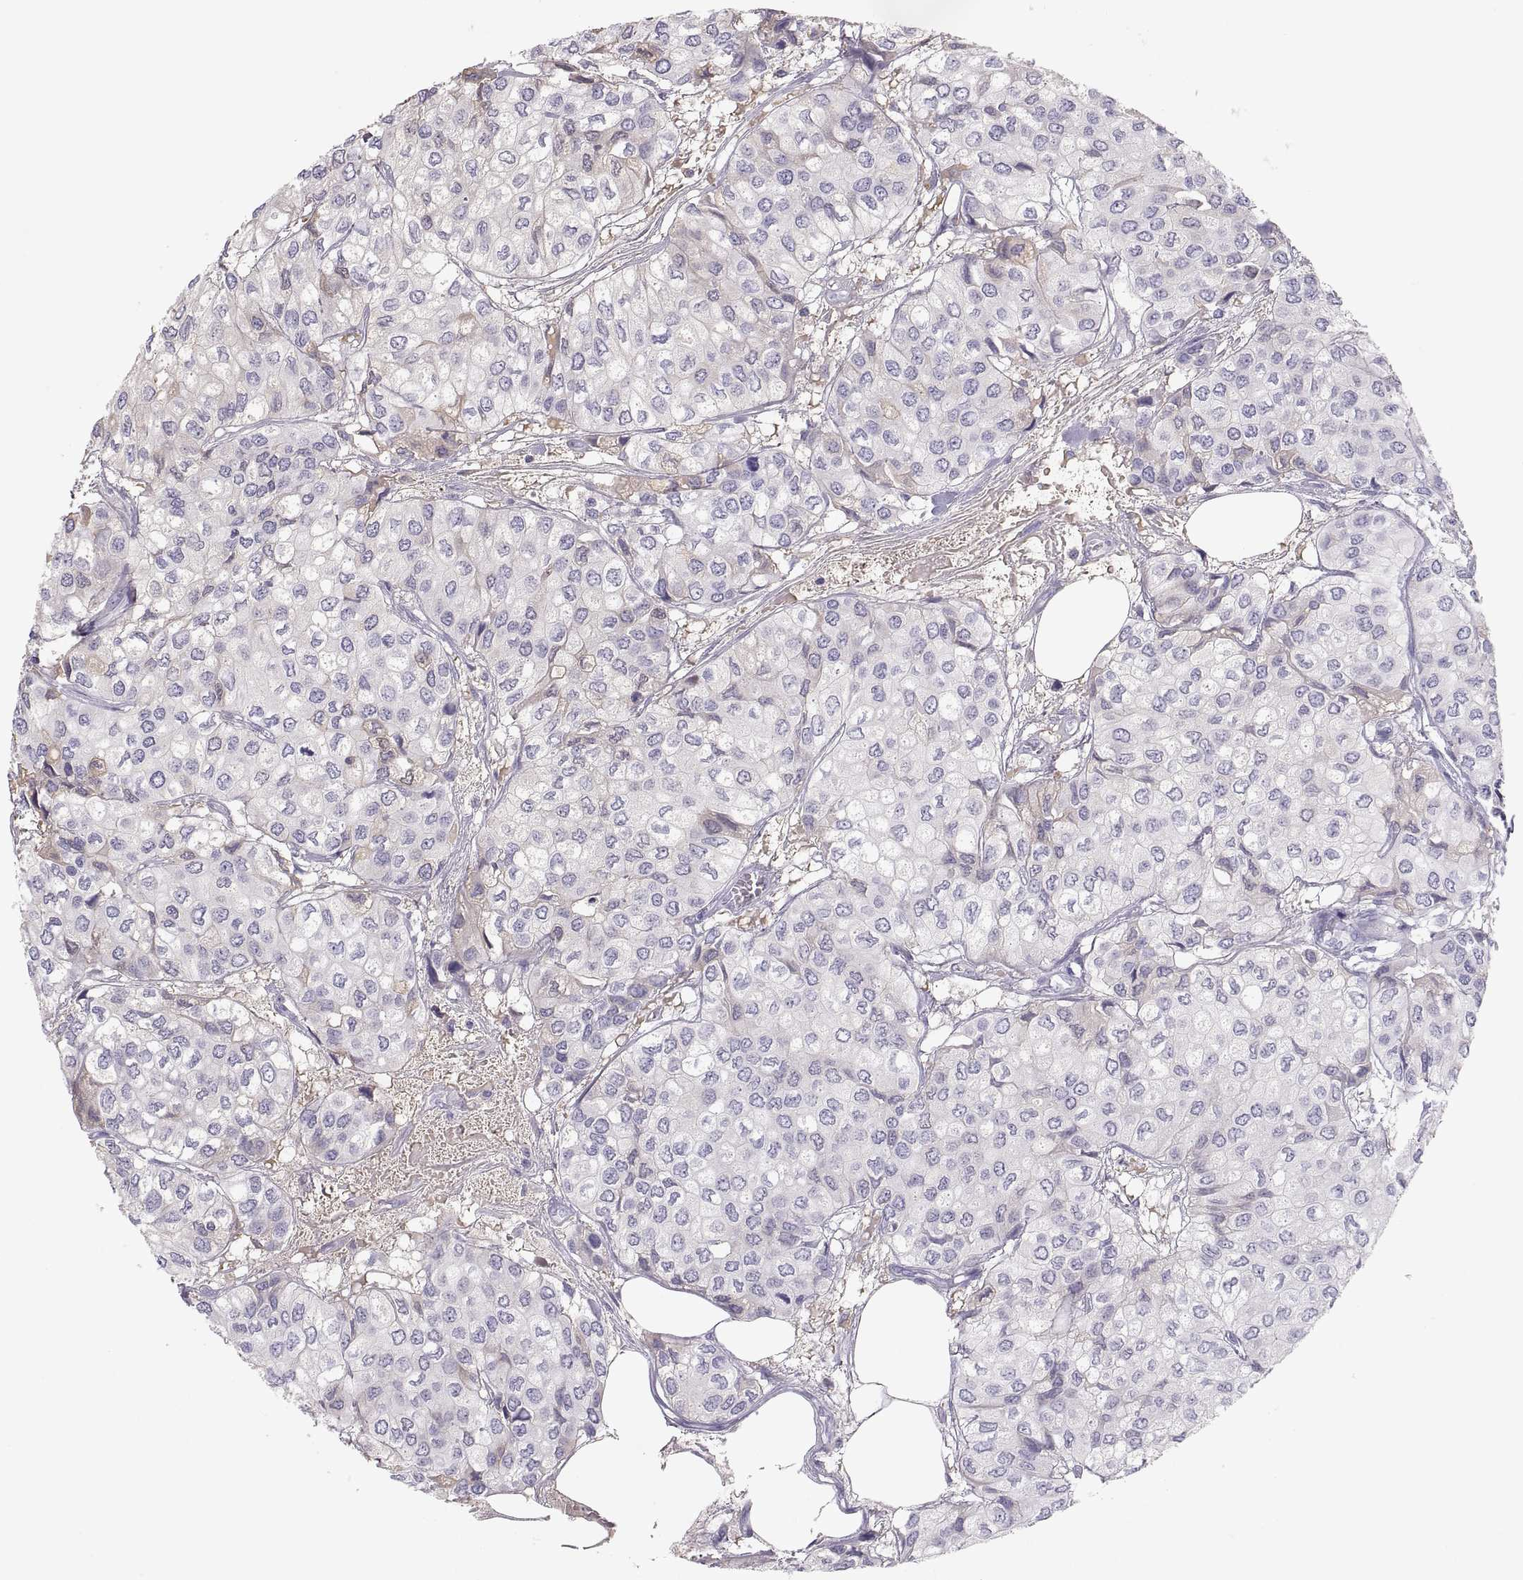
{"staining": {"intensity": "negative", "quantity": "none", "location": "none"}, "tissue": "urothelial cancer", "cell_type": "Tumor cells", "image_type": "cancer", "snomed": [{"axis": "morphology", "description": "Urothelial carcinoma, High grade"}, {"axis": "topography", "description": "Urinary bladder"}], "caption": "The immunohistochemistry histopathology image has no significant staining in tumor cells of high-grade urothelial carcinoma tissue. (Brightfield microscopy of DAB (3,3'-diaminobenzidine) immunohistochemistry at high magnification).", "gene": "MAGEB2", "patient": {"sex": "male", "age": 73}}